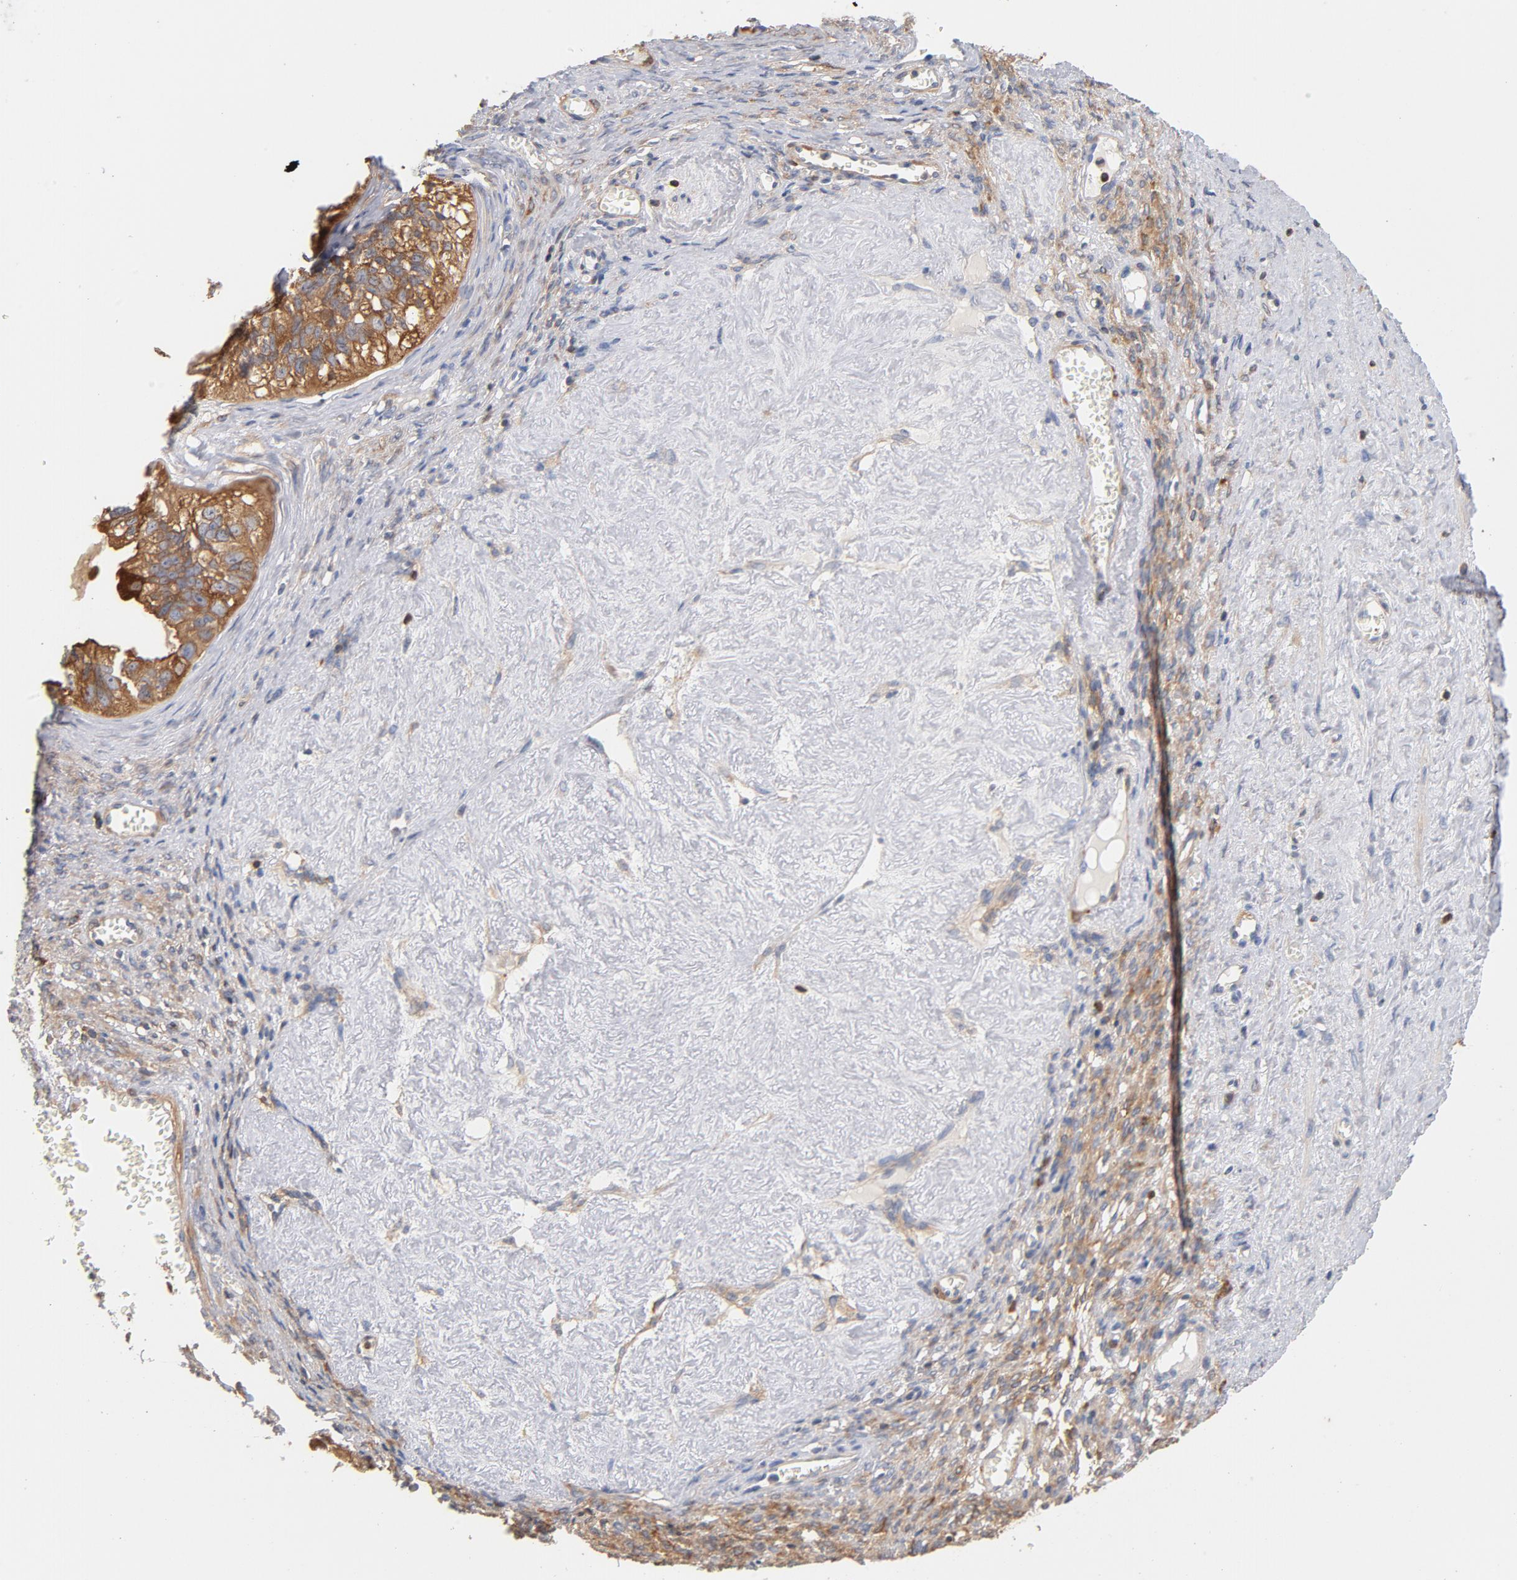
{"staining": {"intensity": "moderate", "quantity": ">75%", "location": "cytoplasmic/membranous"}, "tissue": "ovarian cancer", "cell_type": "Tumor cells", "image_type": "cancer", "snomed": [{"axis": "morphology", "description": "Carcinoma, endometroid"}, {"axis": "topography", "description": "Ovary"}], "caption": "Immunohistochemistry (IHC) micrograph of human endometroid carcinoma (ovarian) stained for a protein (brown), which demonstrates medium levels of moderate cytoplasmic/membranous expression in about >75% of tumor cells.", "gene": "EZR", "patient": {"sex": "female", "age": 85}}